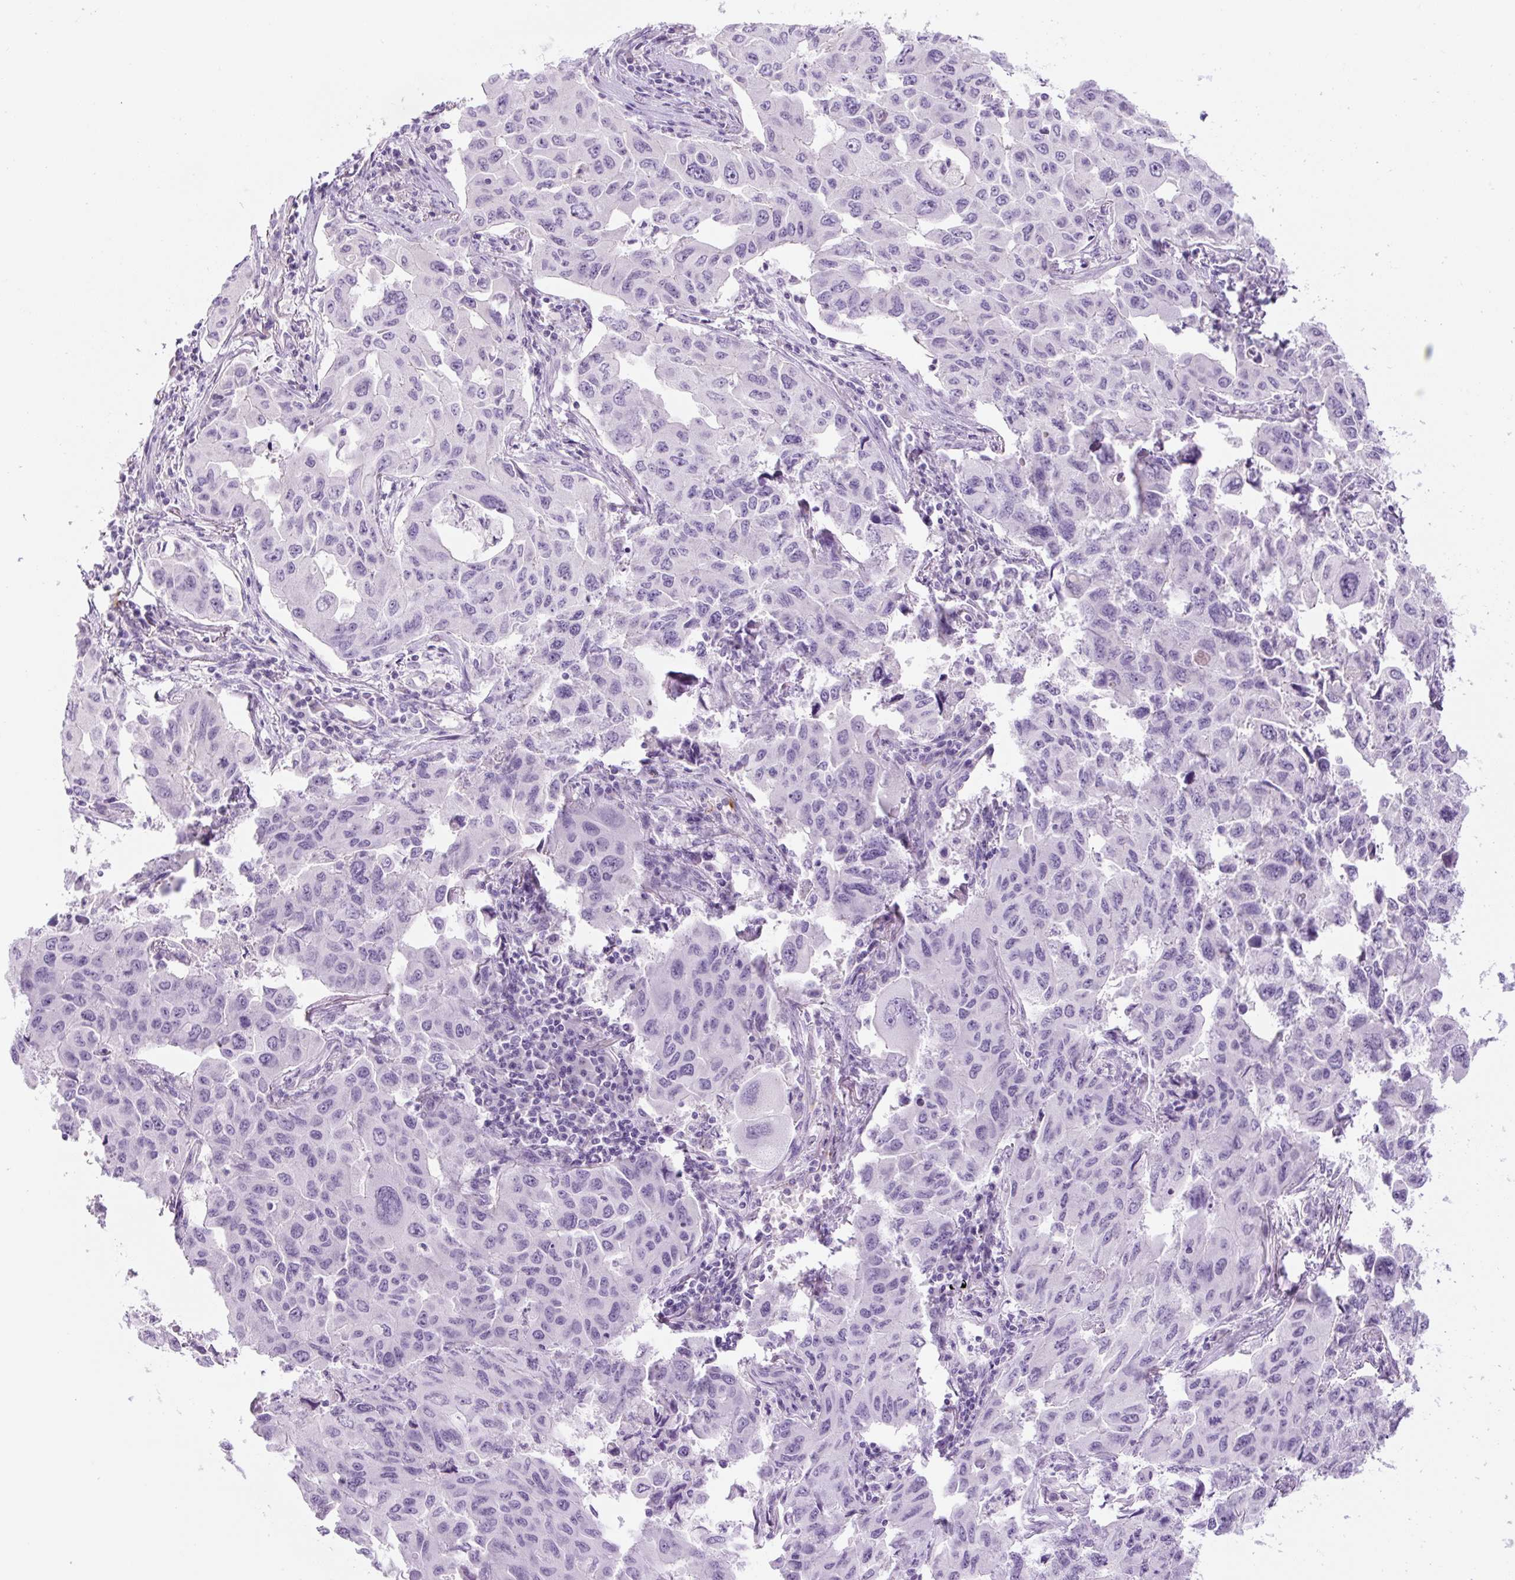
{"staining": {"intensity": "negative", "quantity": "none", "location": "none"}, "tissue": "lung cancer", "cell_type": "Tumor cells", "image_type": "cancer", "snomed": [{"axis": "morphology", "description": "Adenocarcinoma, NOS"}, {"axis": "topography", "description": "Lung"}], "caption": "High power microscopy micrograph of an IHC photomicrograph of lung adenocarcinoma, revealing no significant expression in tumor cells.", "gene": "RSPO4", "patient": {"sex": "male", "age": 64}}